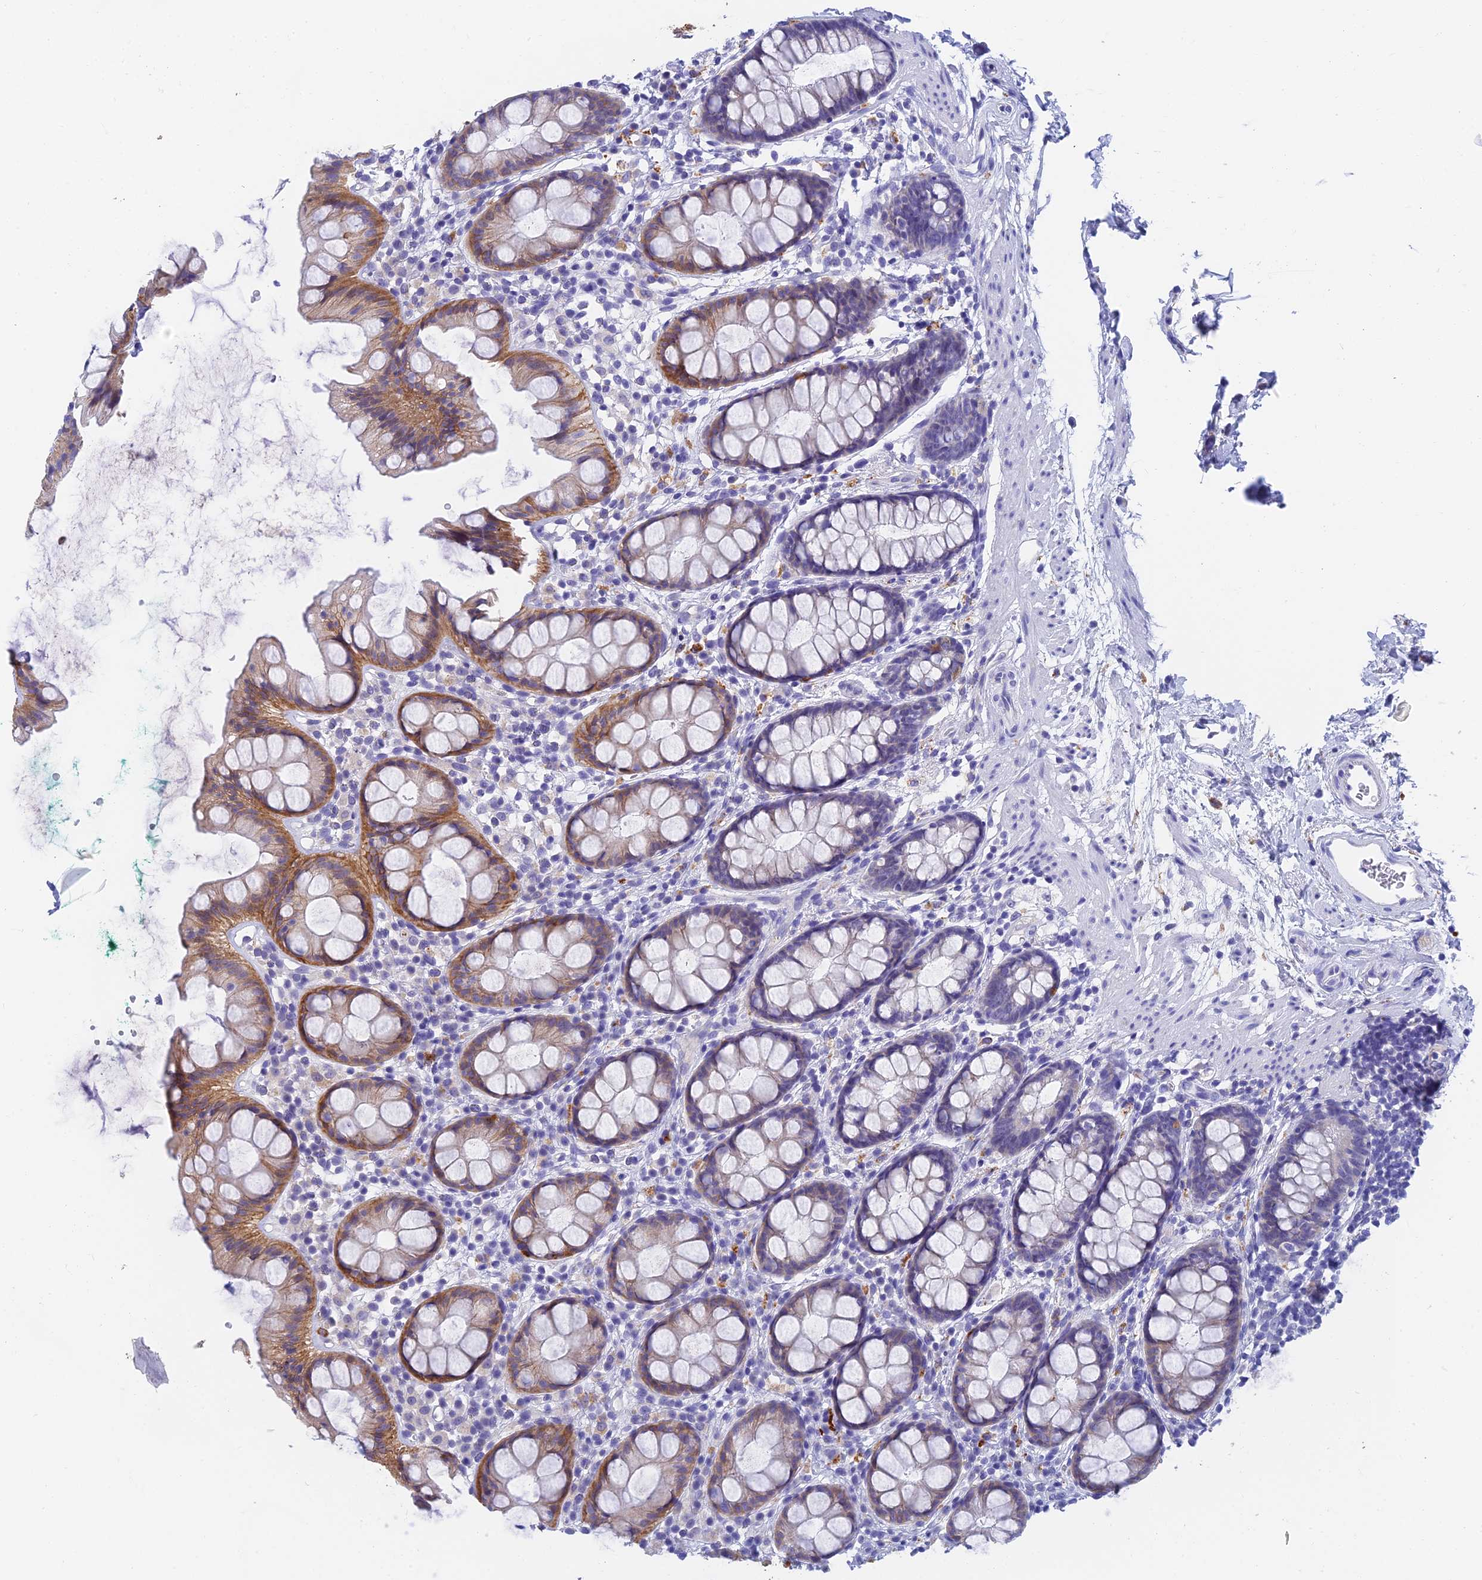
{"staining": {"intensity": "moderate", "quantity": "25%-75%", "location": "cytoplasmic/membranous"}, "tissue": "rectum", "cell_type": "Glandular cells", "image_type": "normal", "snomed": [{"axis": "morphology", "description": "Normal tissue, NOS"}, {"axis": "topography", "description": "Rectum"}], "caption": "Immunohistochemical staining of unremarkable rectum exhibits medium levels of moderate cytoplasmic/membranous expression in approximately 25%-75% of glandular cells.", "gene": "ADAMTS13", "patient": {"sex": "female", "age": 65}}